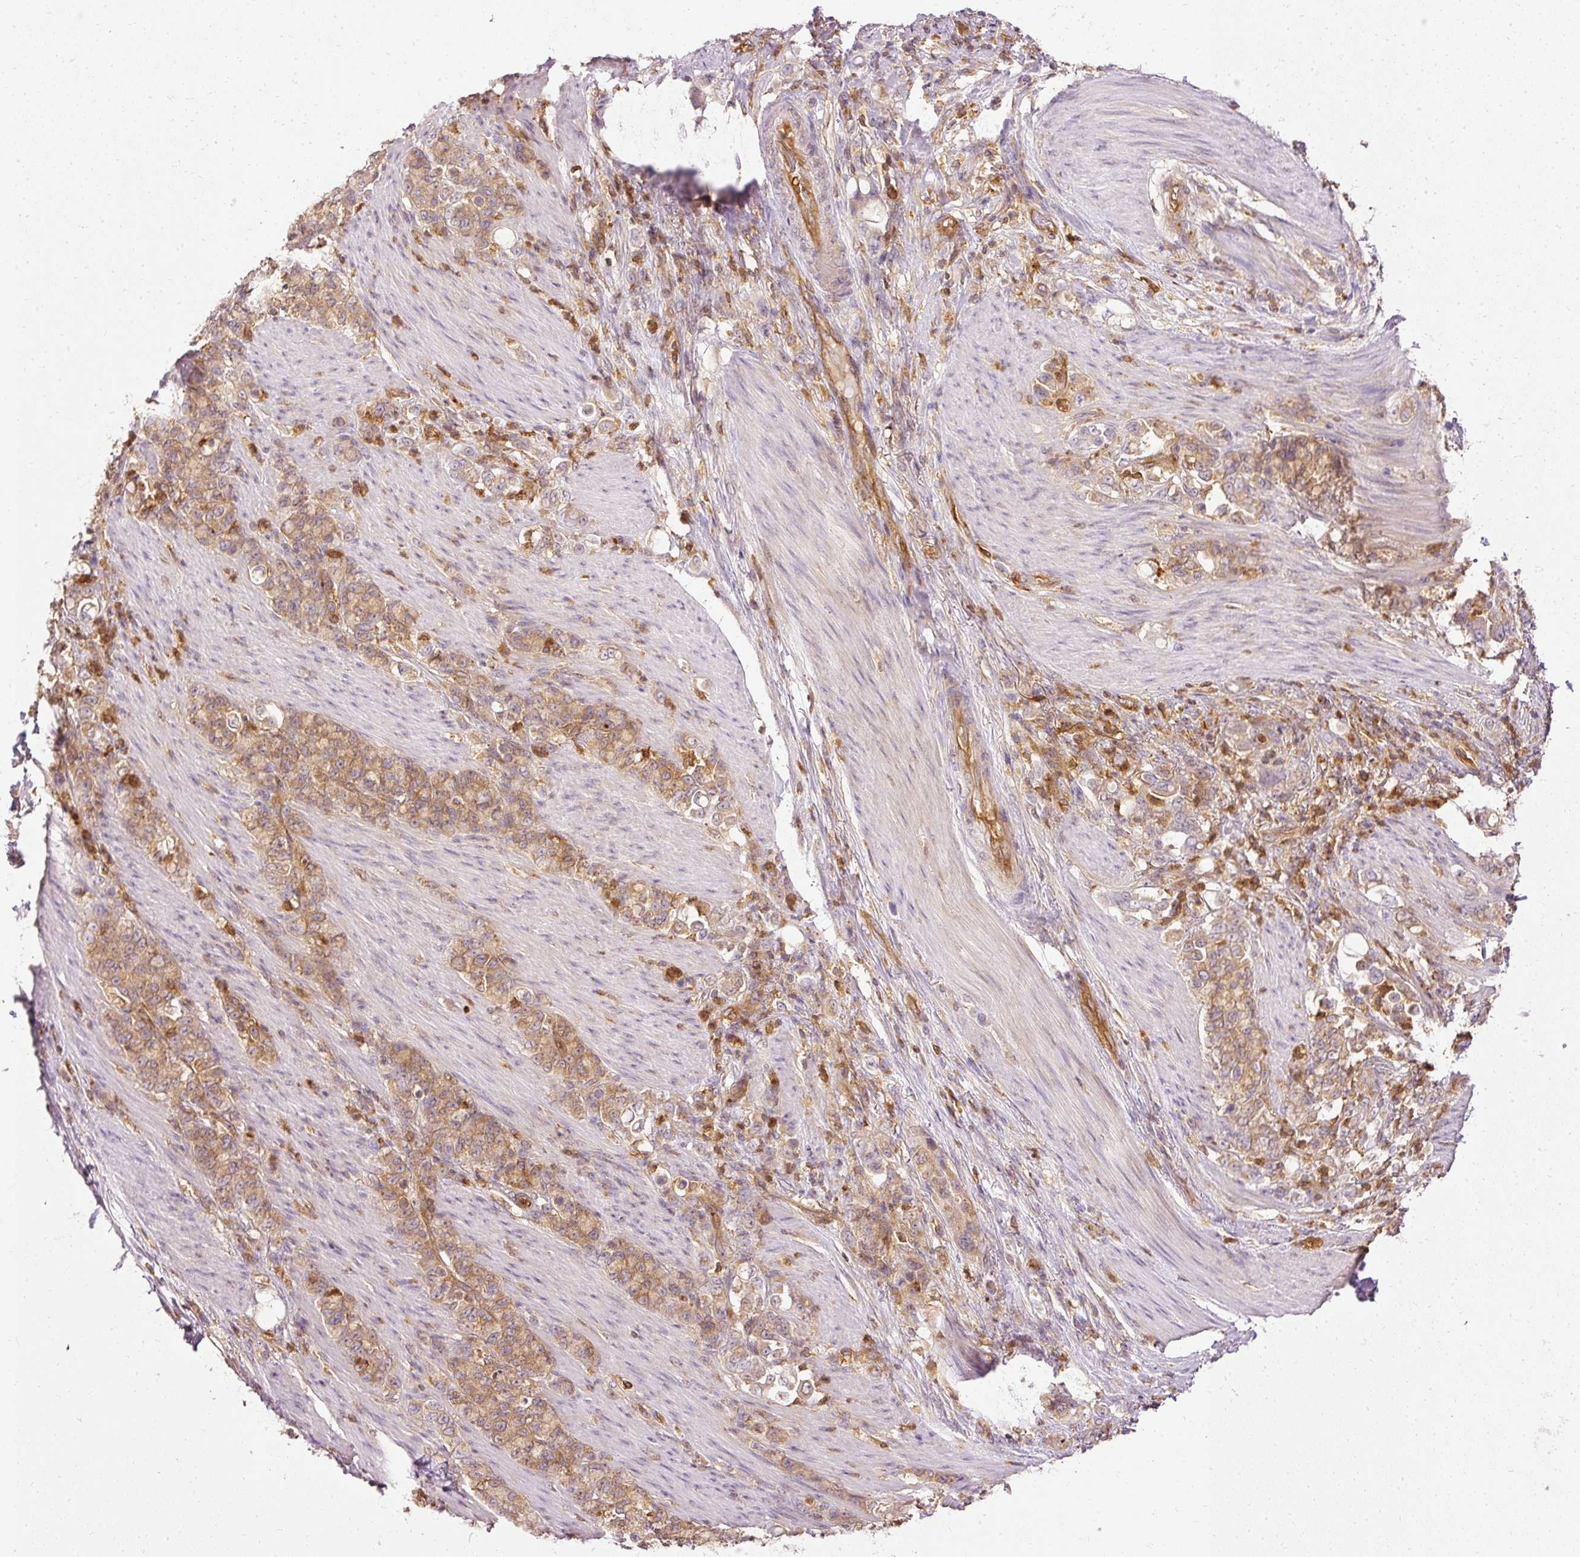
{"staining": {"intensity": "moderate", "quantity": ">75%", "location": "cytoplasmic/membranous"}, "tissue": "stomach cancer", "cell_type": "Tumor cells", "image_type": "cancer", "snomed": [{"axis": "morphology", "description": "Adenocarcinoma, NOS"}, {"axis": "topography", "description": "Stomach"}], "caption": "Tumor cells exhibit medium levels of moderate cytoplasmic/membranous expression in about >75% of cells in adenocarcinoma (stomach).", "gene": "ARMH3", "patient": {"sex": "female", "age": 79}}